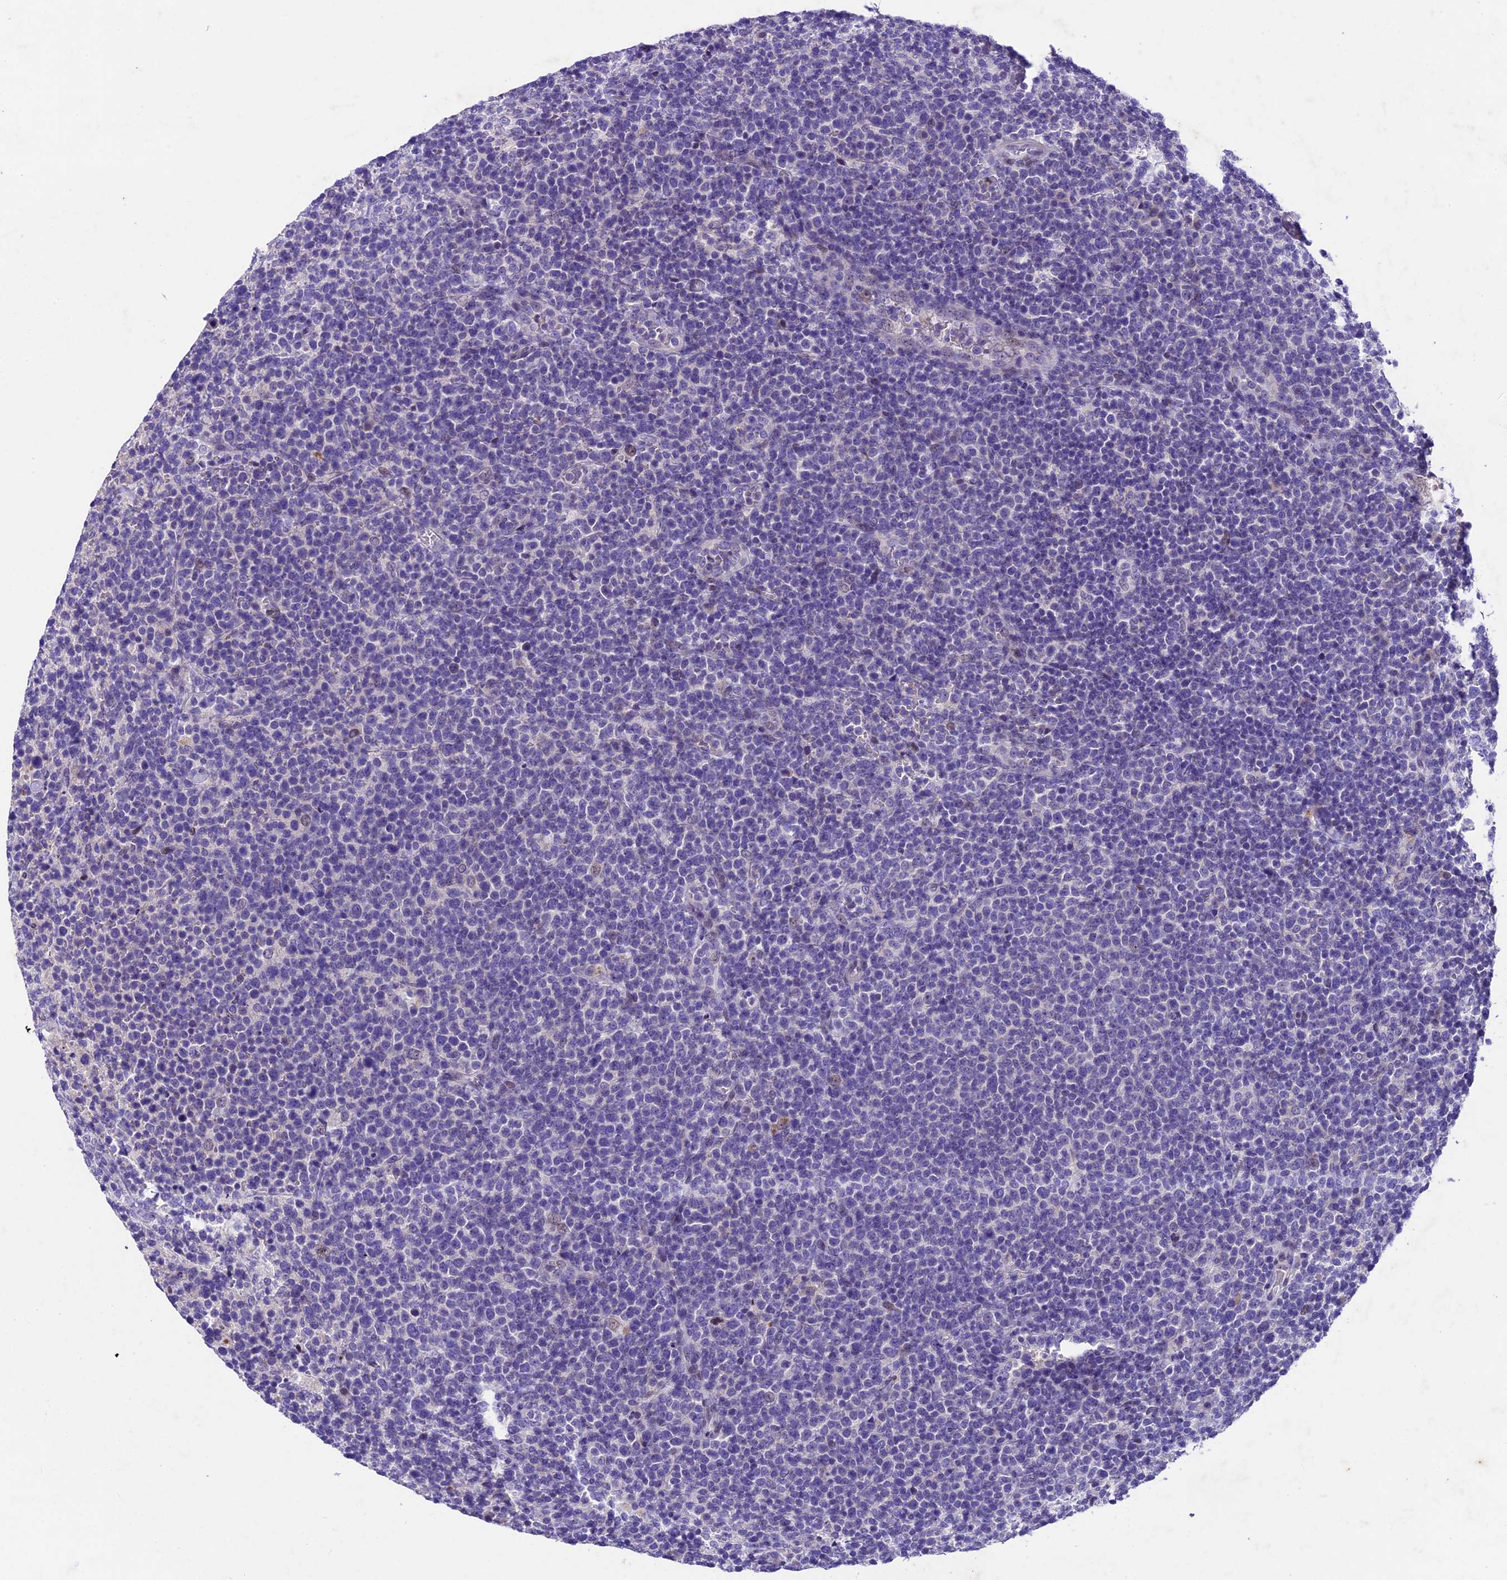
{"staining": {"intensity": "negative", "quantity": "none", "location": "none"}, "tissue": "lymphoma", "cell_type": "Tumor cells", "image_type": "cancer", "snomed": [{"axis": "morphology", "description": "Malignant lymphoma, non-Hodgkin's type, High grade"}, {"axis": "topography", "description": "Lymph node"}], "caption": "Immunohistochemistry (IHC) image of neoplastic tissue: lymphoma stained with DAB shows no significant protein positivity in tumor cells.", "gene": "IFT140", "patient": {"sex": "male", "age": 61}}